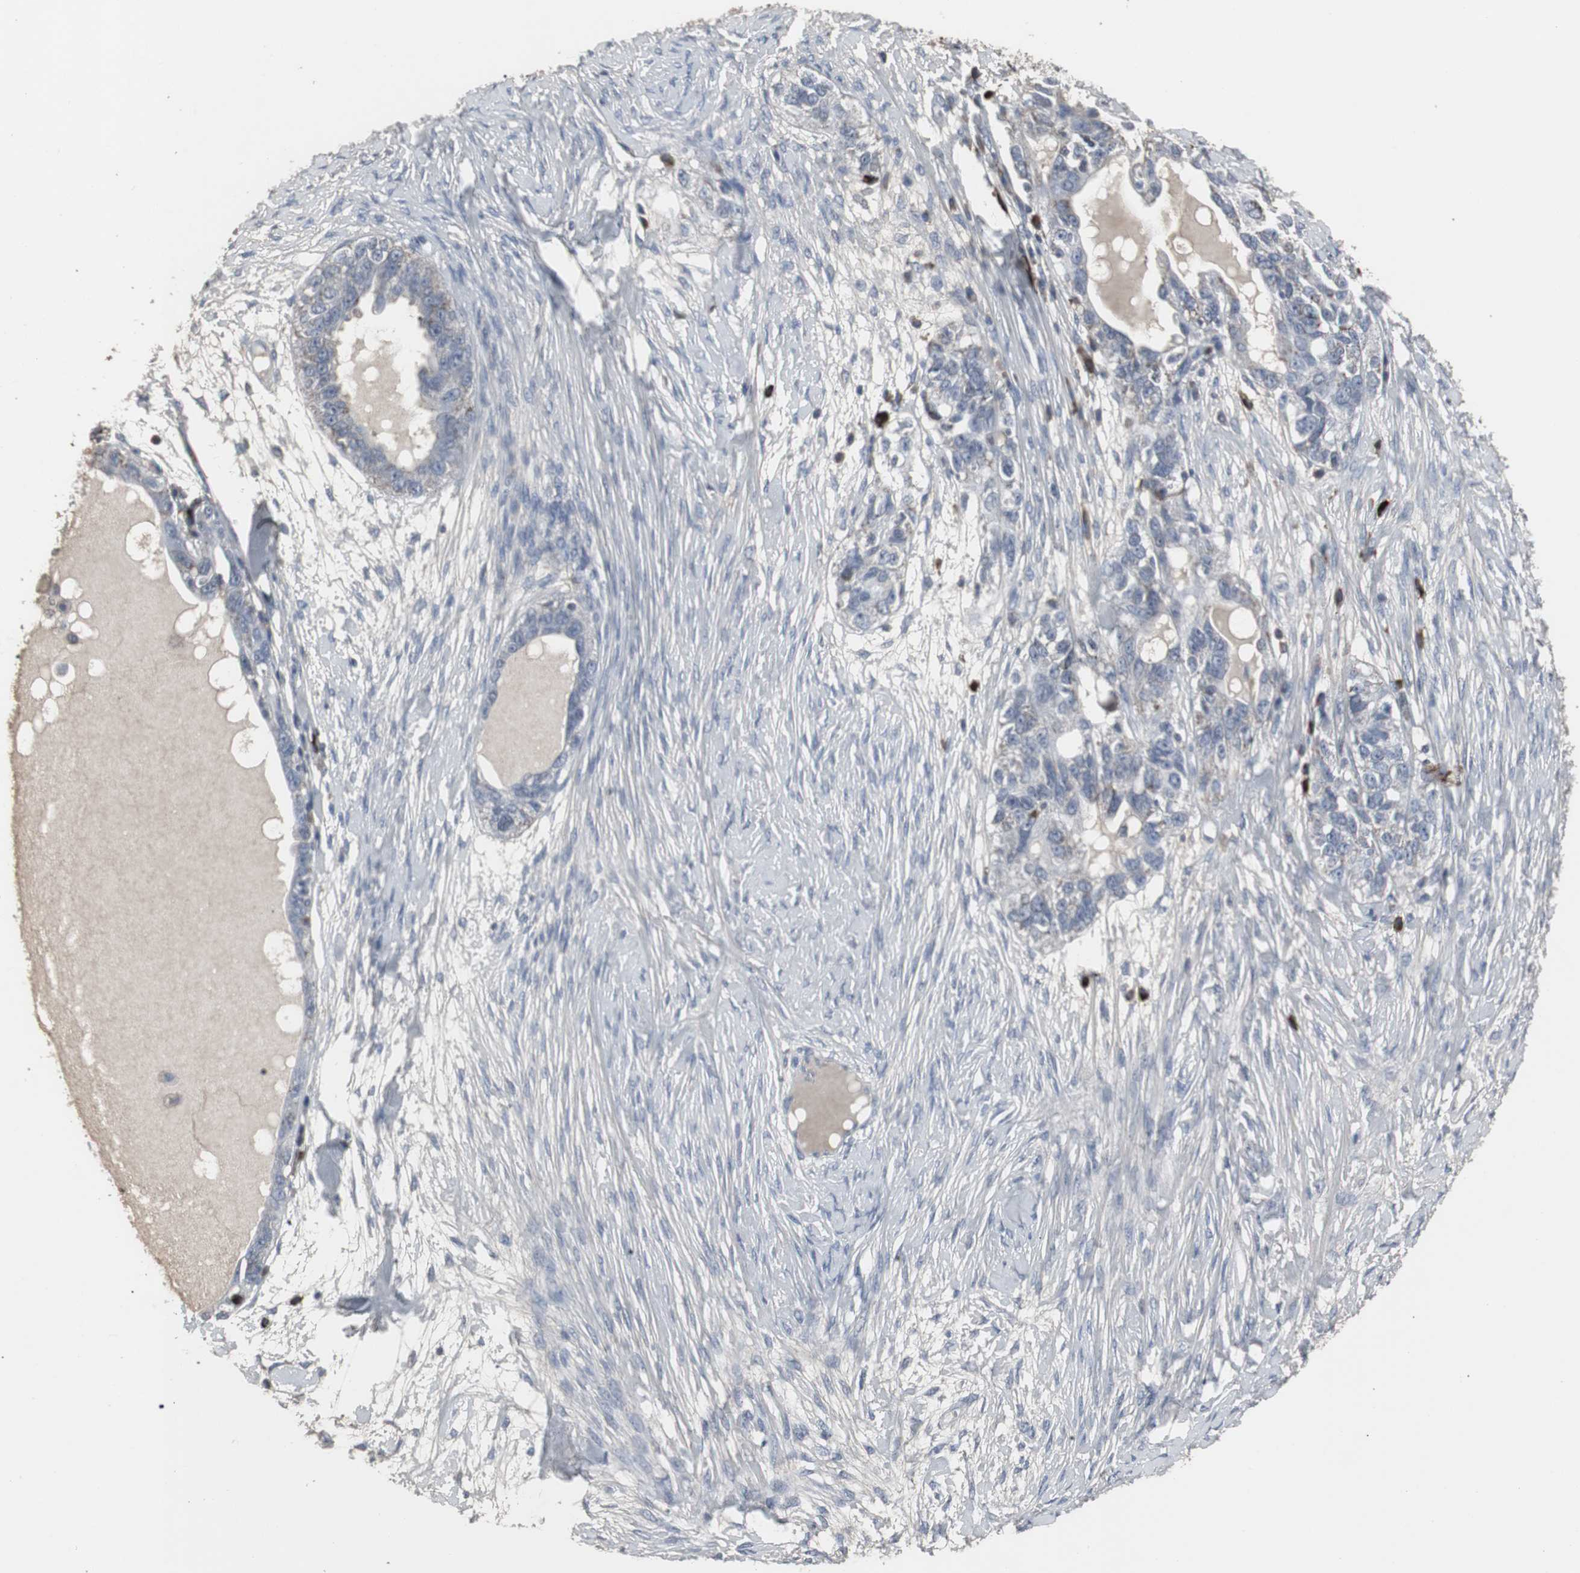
{"staining": {"intensity": "negative", "quantity": "none", "location": "none"}, "tissue": "ovarian cancer", "cell_type": "Tumor cells", "image_type": "cancer", "snomed": [{"axis": "morphology", "description": "Cystadenocarcinoma, serous, NOS"}, {"axis": "topography", "description": "Ovary"}], "caption": "High power microscopy photomicrograph of an IHC histopathology image of ovarian cancer, revealing no significant positivity in tumor cells.", "gene": "ACAA1", "patient": {"sex": "female", "age": 82}}